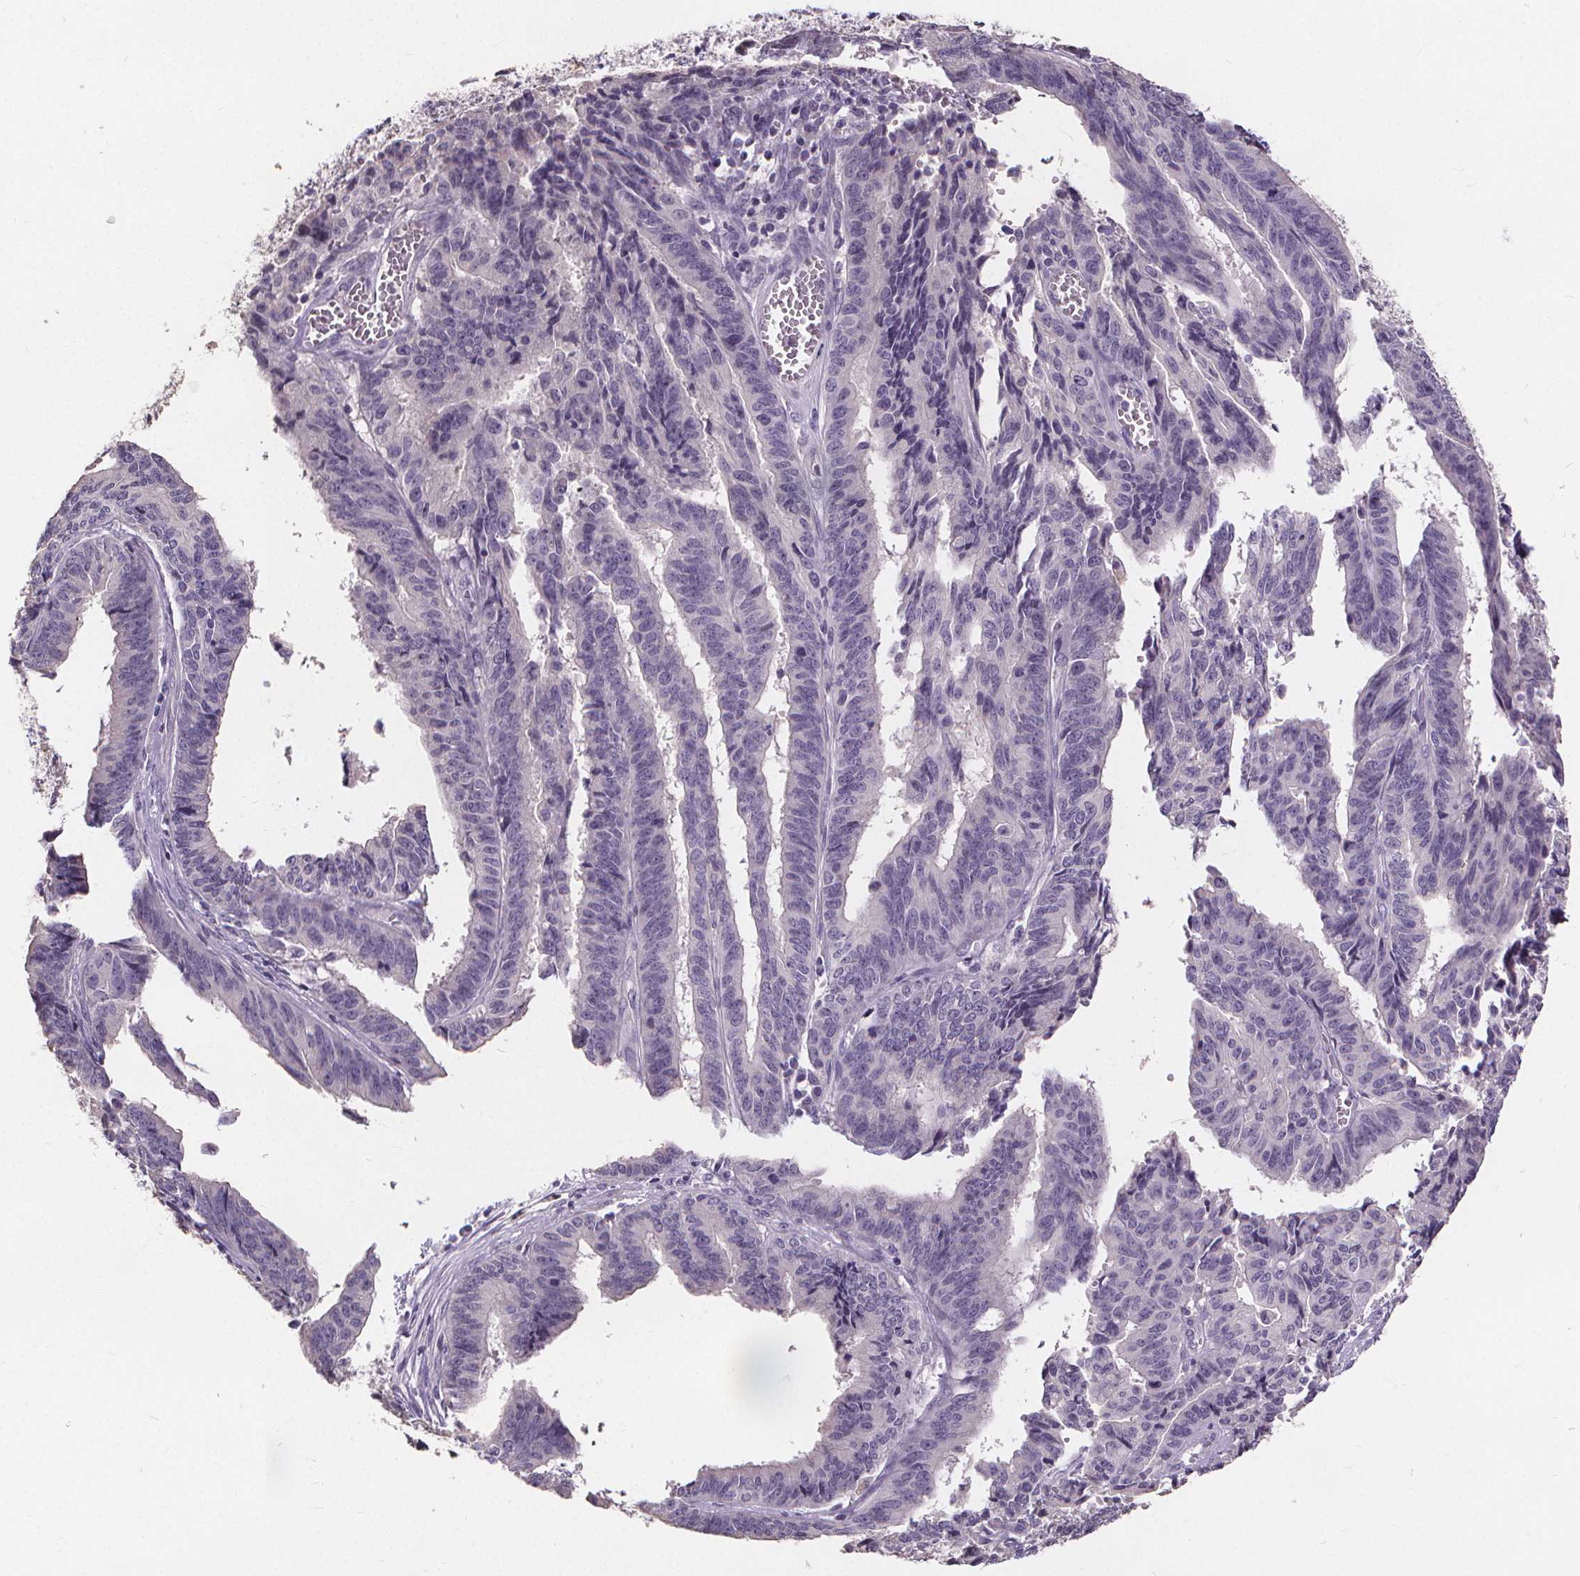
{"staining": {"intensity": "negative", "quantity": "none", "location": "none"}, "tissue": "endometrial cancer", "cell_type": "Tumor cells", "image_type": "cancer", "snomed": [{"axis": "morphology", "description": "Adenocarcinoma, NOS"}, {"axis": "topography", "description": "Endometrium"}], "caption": "Tumor cells are negative for brown protein staining in endometrial adenocarcinoma. The staining was performed using DAB to visualize the protein expression in brown, while the nuclei were stained in blue with hematoxylin (Magnification: 20x).", "gene": "ATP6V1D", "patient": {"sex": "female", "age": 65}}